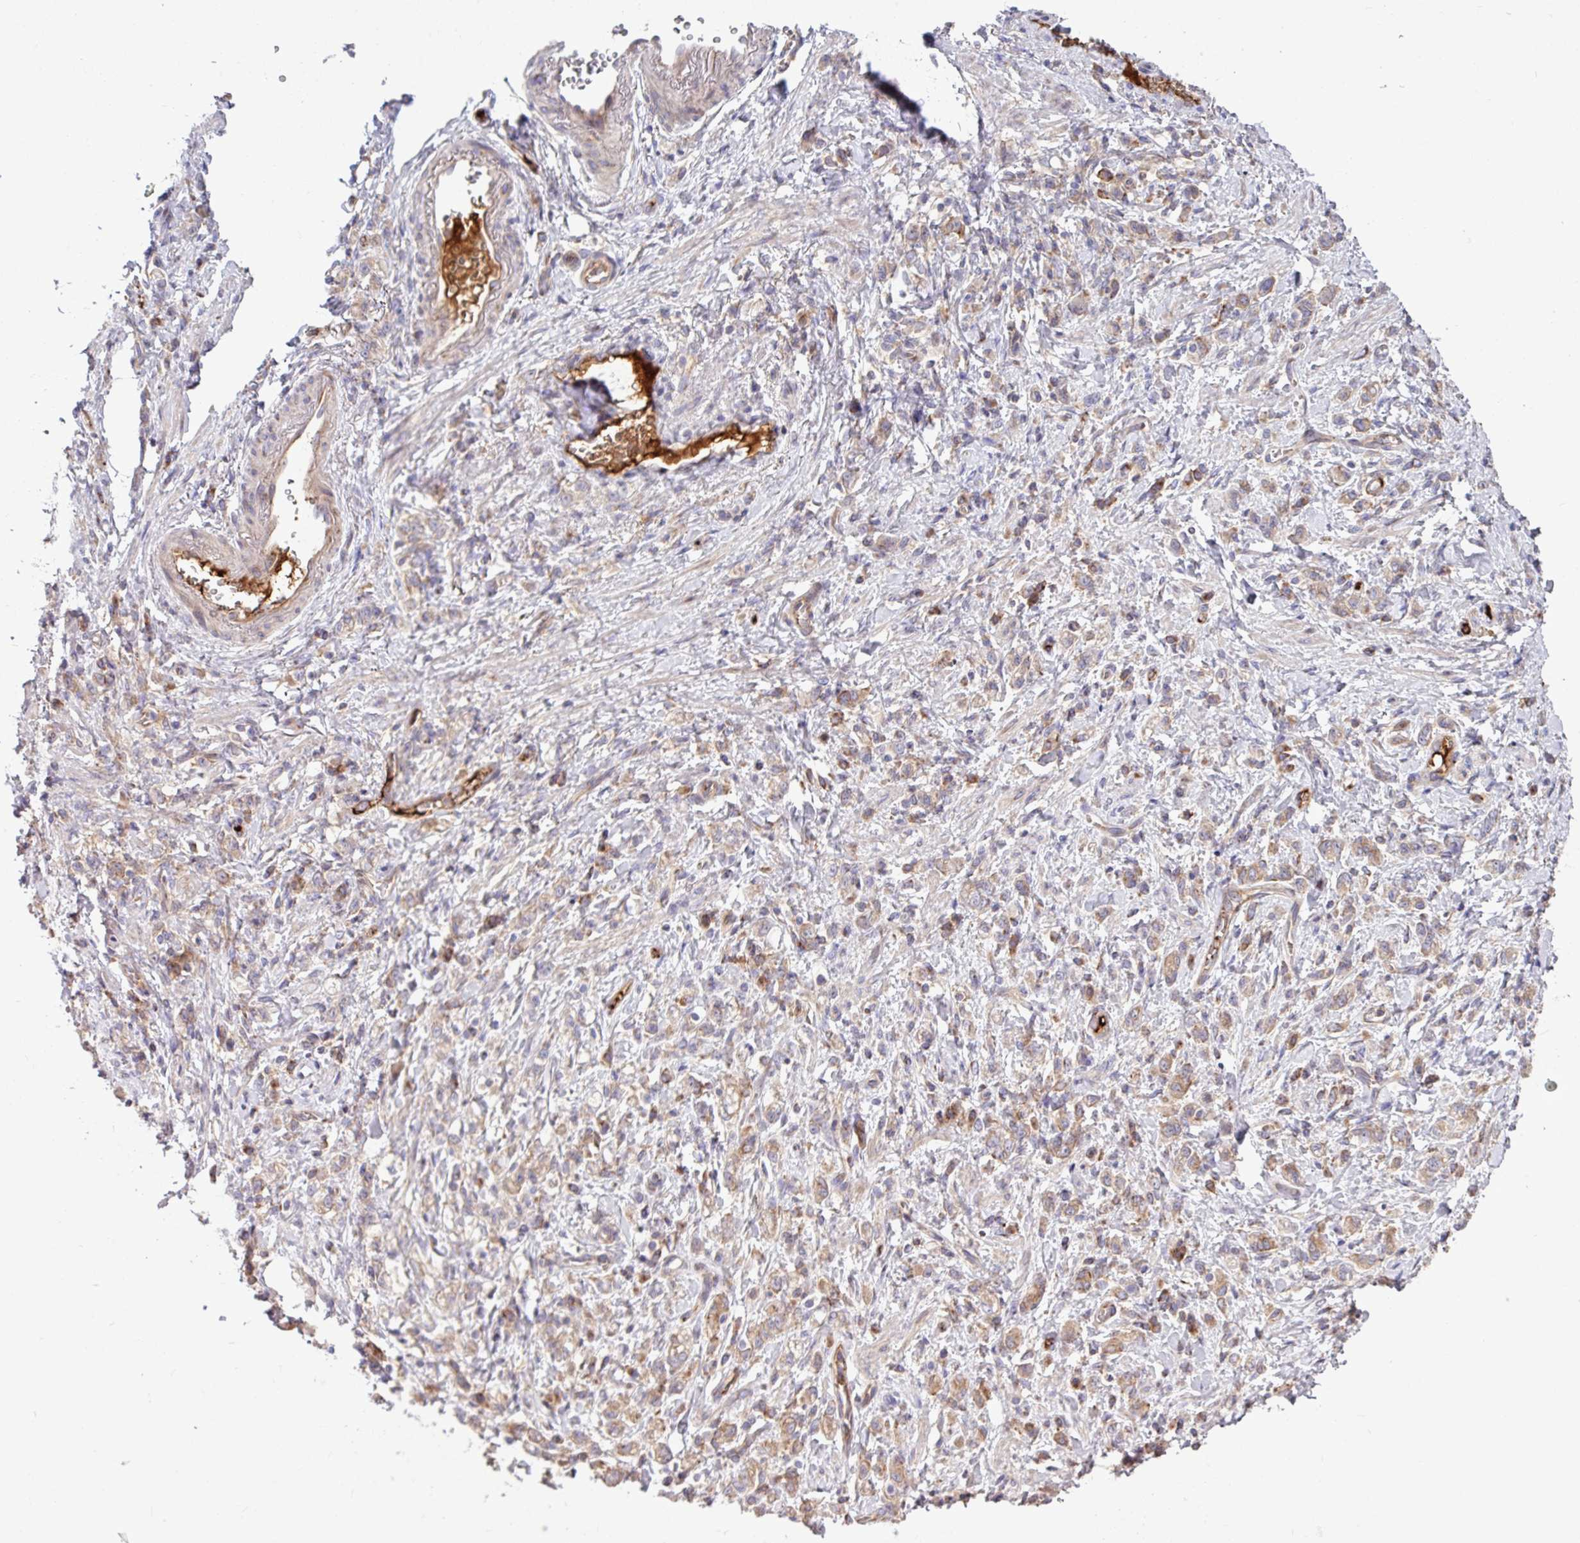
{"staining": {"intensity": "weak", "quantity": ">75%", "location": "cytoplasmic/membranous"}, "tissue": "stomach cancer", "cell_type": "Tumor cells", "image_type": "cancer", "snomed": [{"axis": "morphology", "description": "Adenocarcinoma, NOS"}, {"axis": "topography", "description": "Stomach"}], "caption": "Tumor cells exhibit weak cytoplasmic/membranous expression in about >75% of cells in stomach adenocarcinoma.", "gene": "LSM12", "patient": {"sex": "male", "age": 77}}